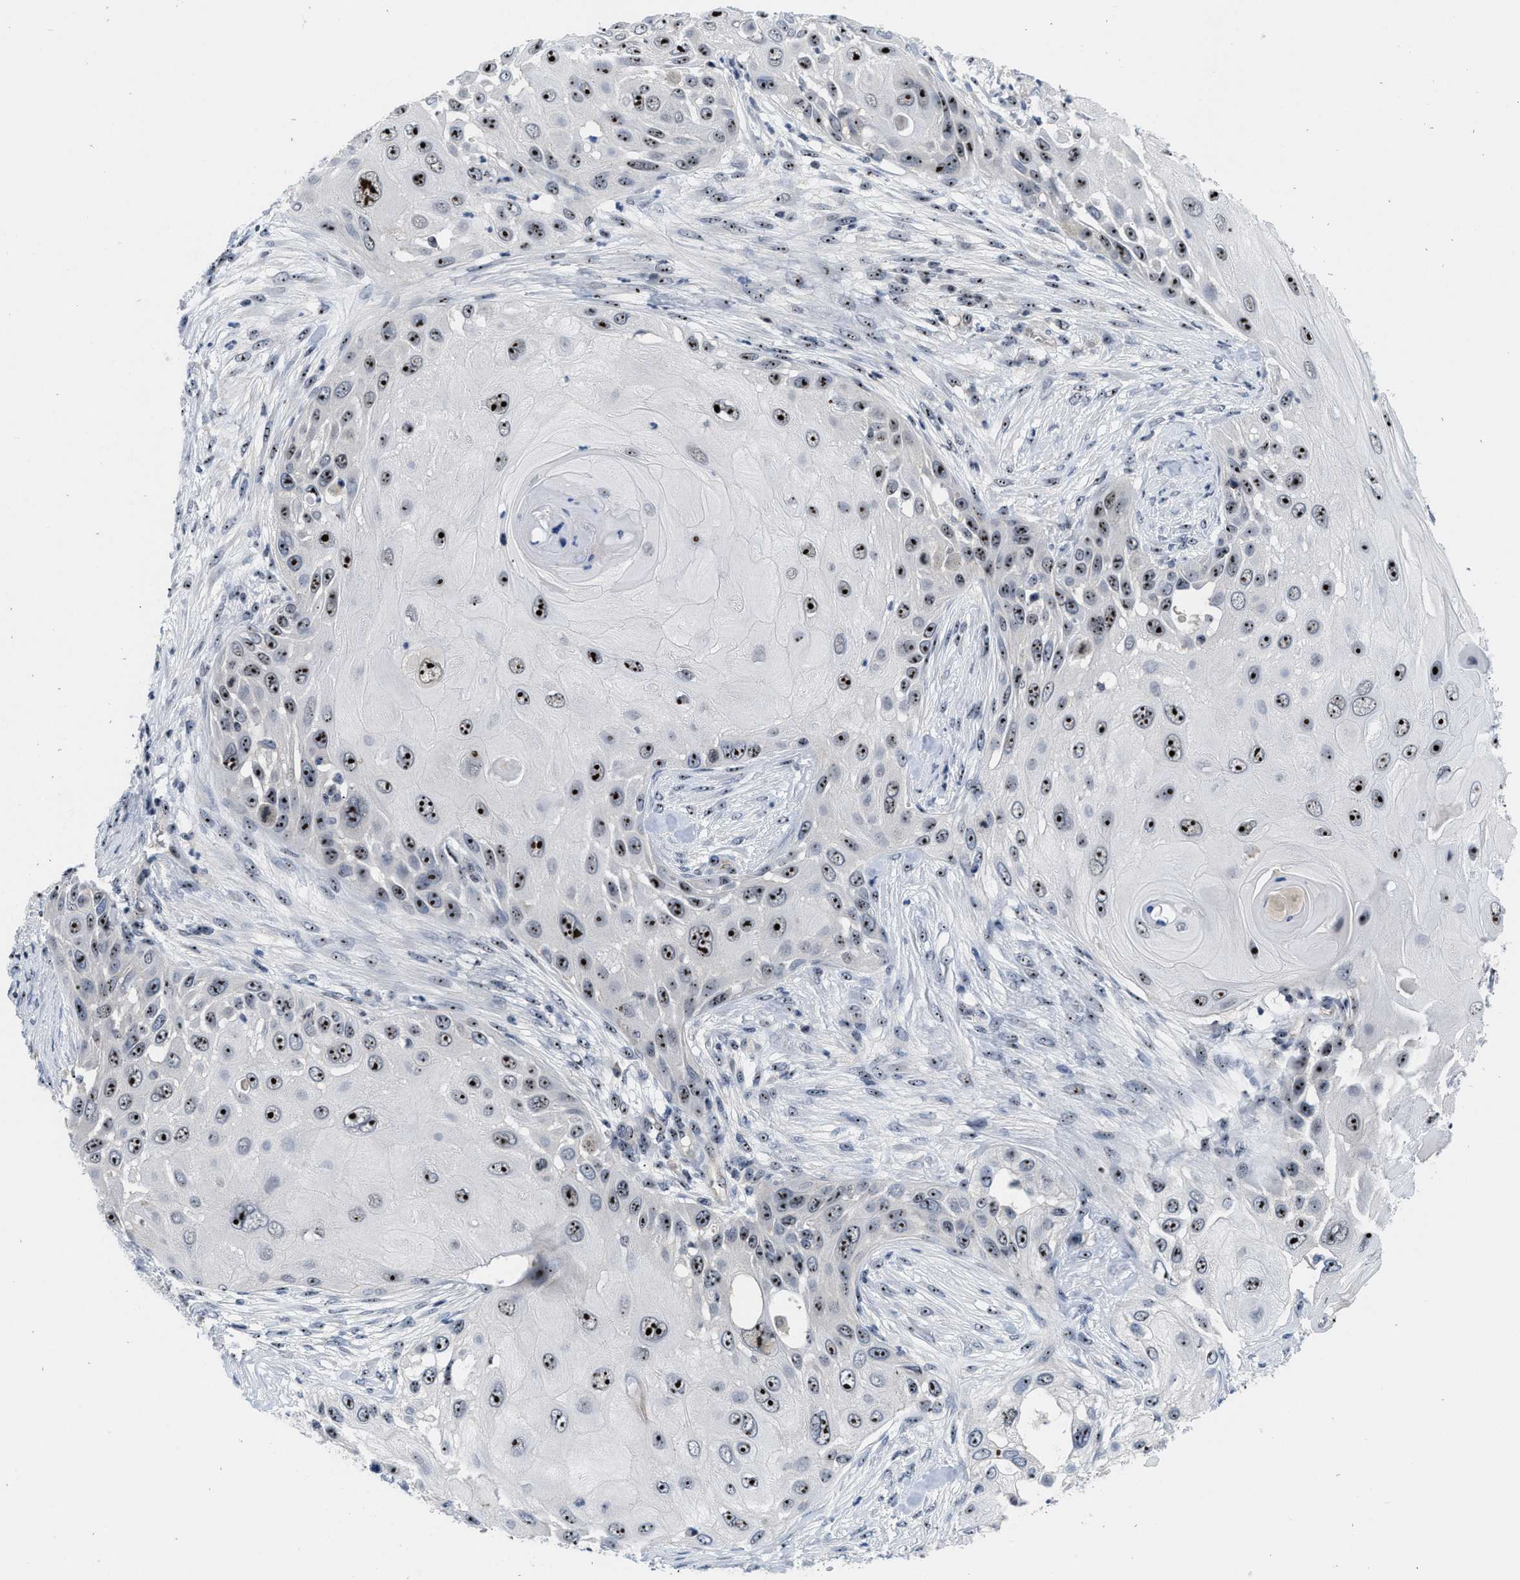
{"staining": {"intensity": "strong", "quantity": ">75%", "location": "nuclear"}, "tissue": "skin cancer", "cell_type": "Tumor cells", "image_type": "cancer", "snomed": [{"axis": "morphology", "description": "Squamous cell carcinoma, NOS"}, {"axis": "topography", "description": "Skin"}], "caption": "This histopathology image displays squamous cell carcinoma (skin) stained with immunohistochemistry (IHC) to label a protein in brown. The nuclear of tumor cells show strong positivity for the protein. Nuclei are counter-stained blue.", "gene": "NOP58", "patient": {"sex": "female", "age": 44}}